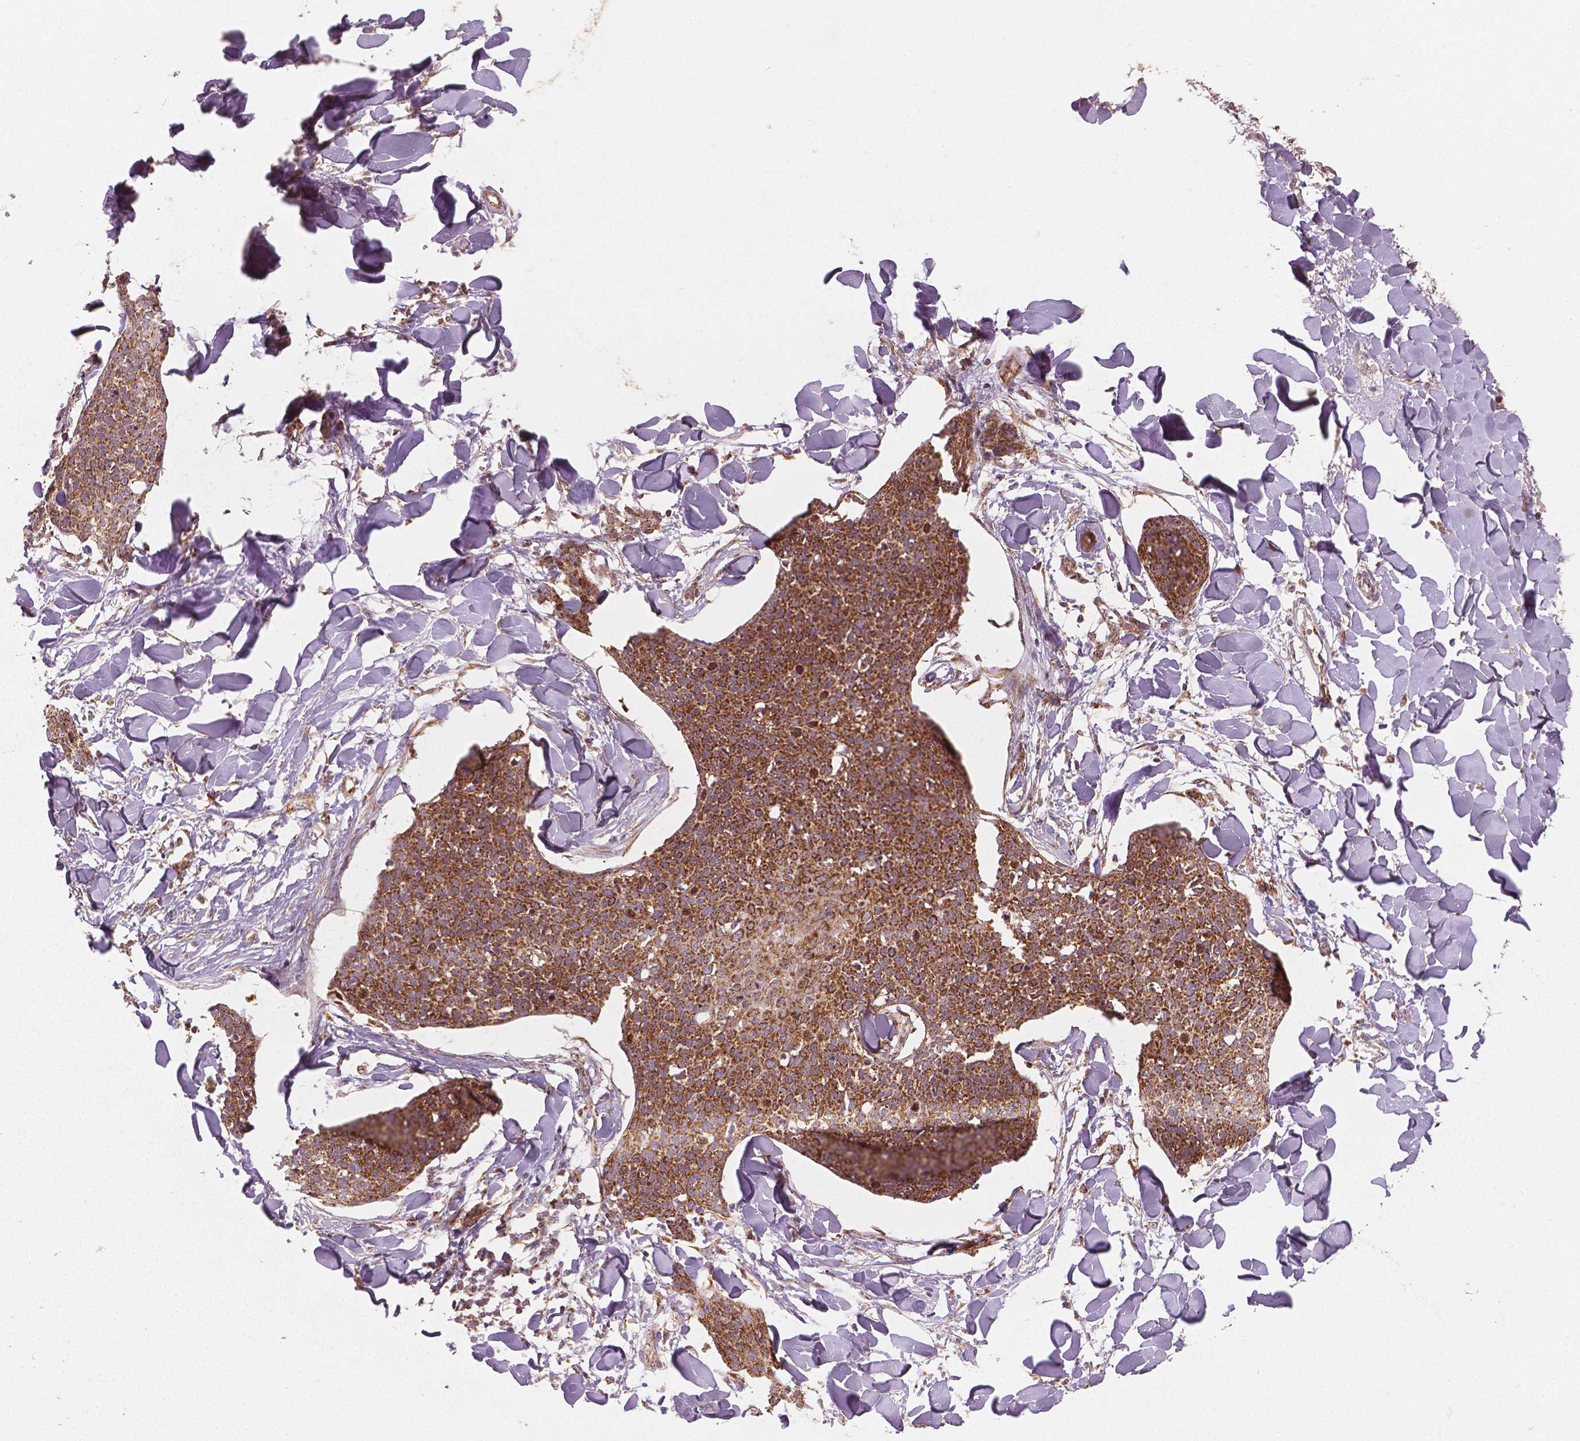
{"staining": {"intensity": "strong", "quantity": ">75%", "location": "cytoplasmic/membranous"}, "tissue": "skin cancer", "cell_type": "Tumor cells", "image_type": "cancer", "snomed": [{"axis": "morphology", "description": "Squamous cell carcinoma, NOS"}, {"axis": "topography", "description": "Skin"}, {"axis": "topography", "description": "Vulva"}], "caption": "Protein staining reveals strong cytoplasmic/membranous staining in about >75% of tumor cells in skin cancer (squamous cell carcinoma). (IHC, brightfield microscopy, high magnification).", "gene": "PGAM5", "patient": {"sex": "female", "age": 75}}